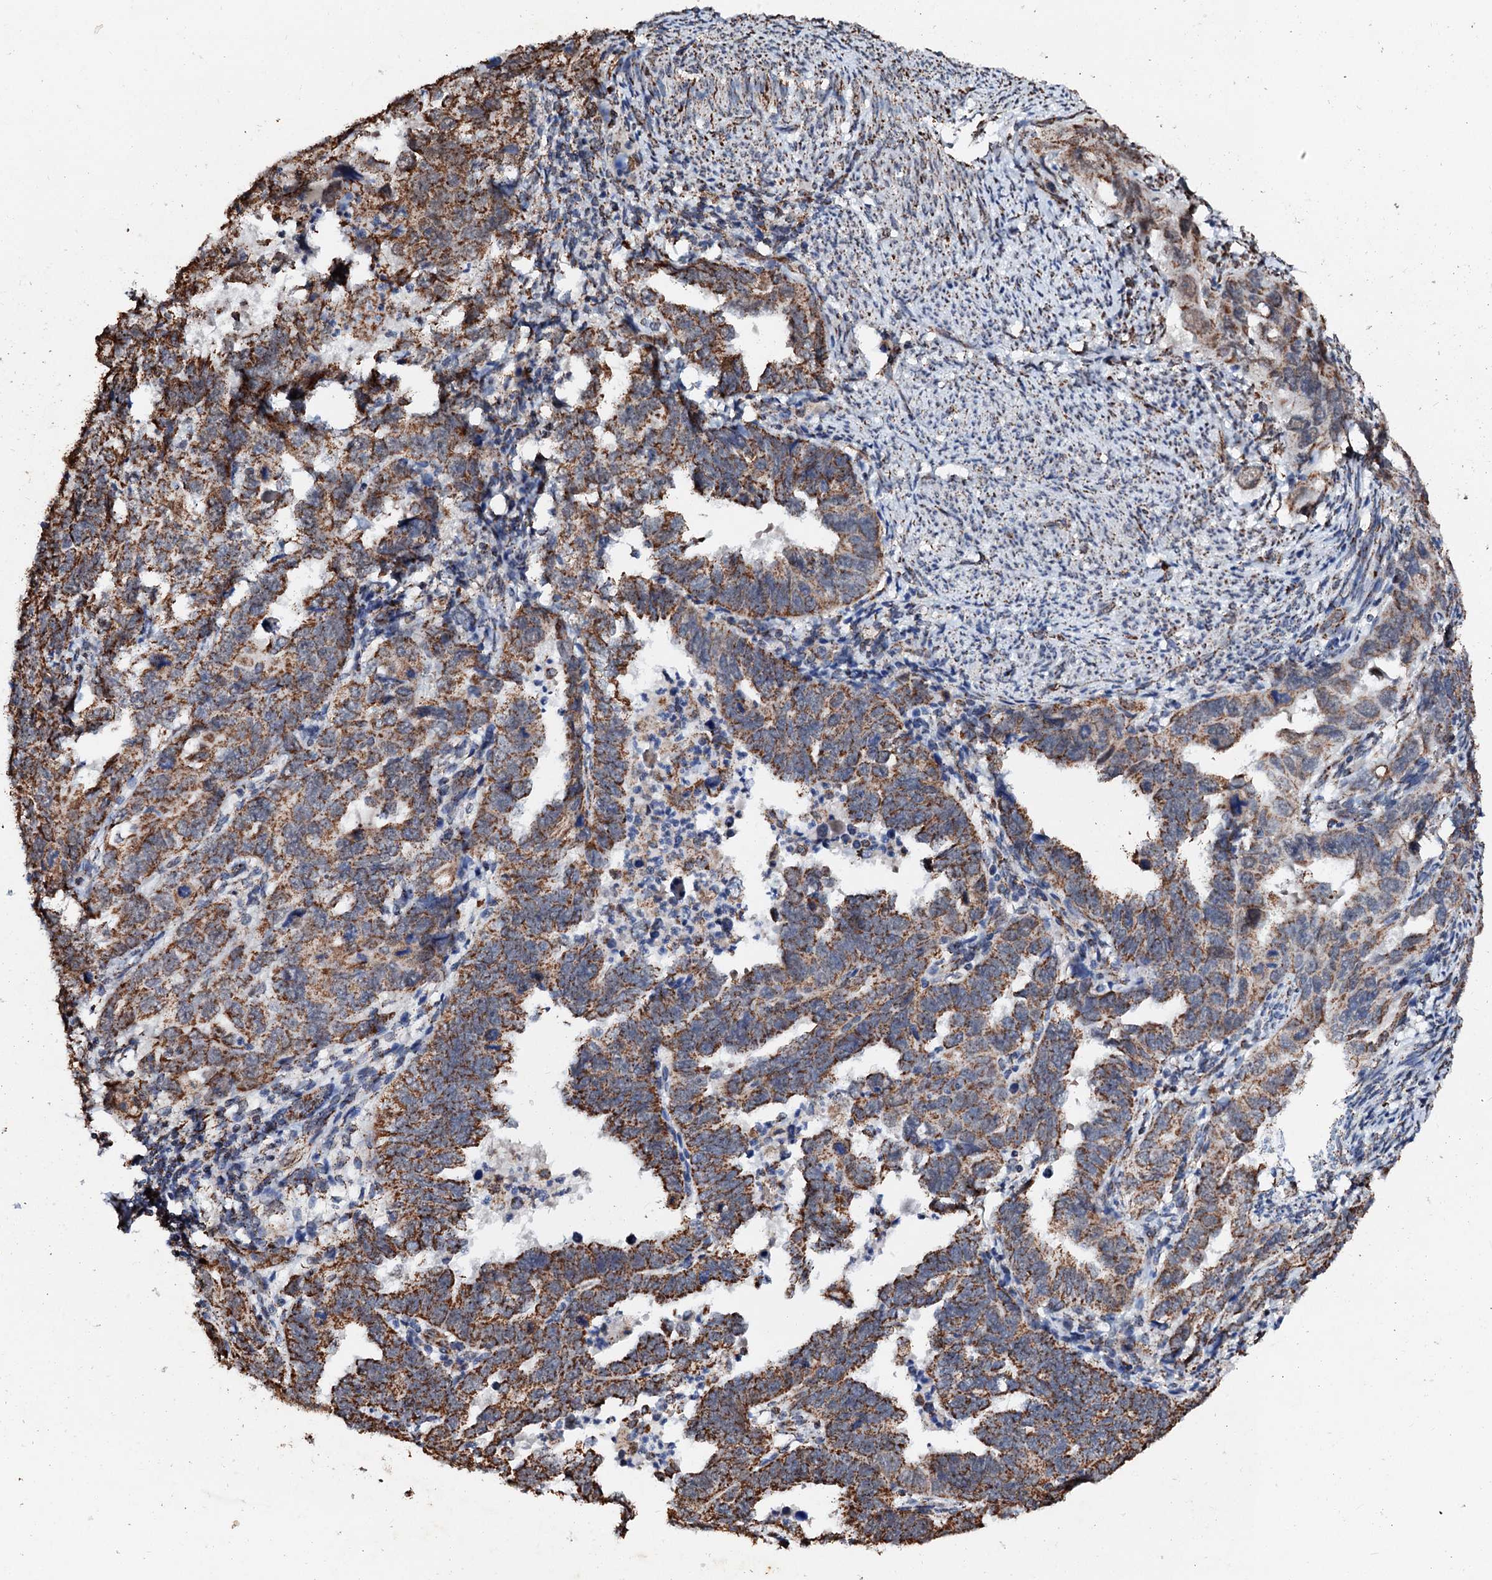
{"staining": {"intensity": "moderate", "quantity": ">75%", "location": "cytoplasmic/membranous"}, "tissue": "endometrial cancer", "cell_type": "Tumor cells", "image_type": "cancer", "snomed": [{"axis": "morphology", "description": "Adenocarcinoma, NOS"}, {"axis": "topography", "description": "Endometrium"}], "caption": "IHC micrograph of human endometrial cancer (adenocarcinoma) stained for a protein (brown), which displays medium levels of moderate cytoplasmic/membranous positivity in approximately >75% of tumor cells.", "gene": "SECISBP2L", "patient": {"sex": "female", "age": 65}}